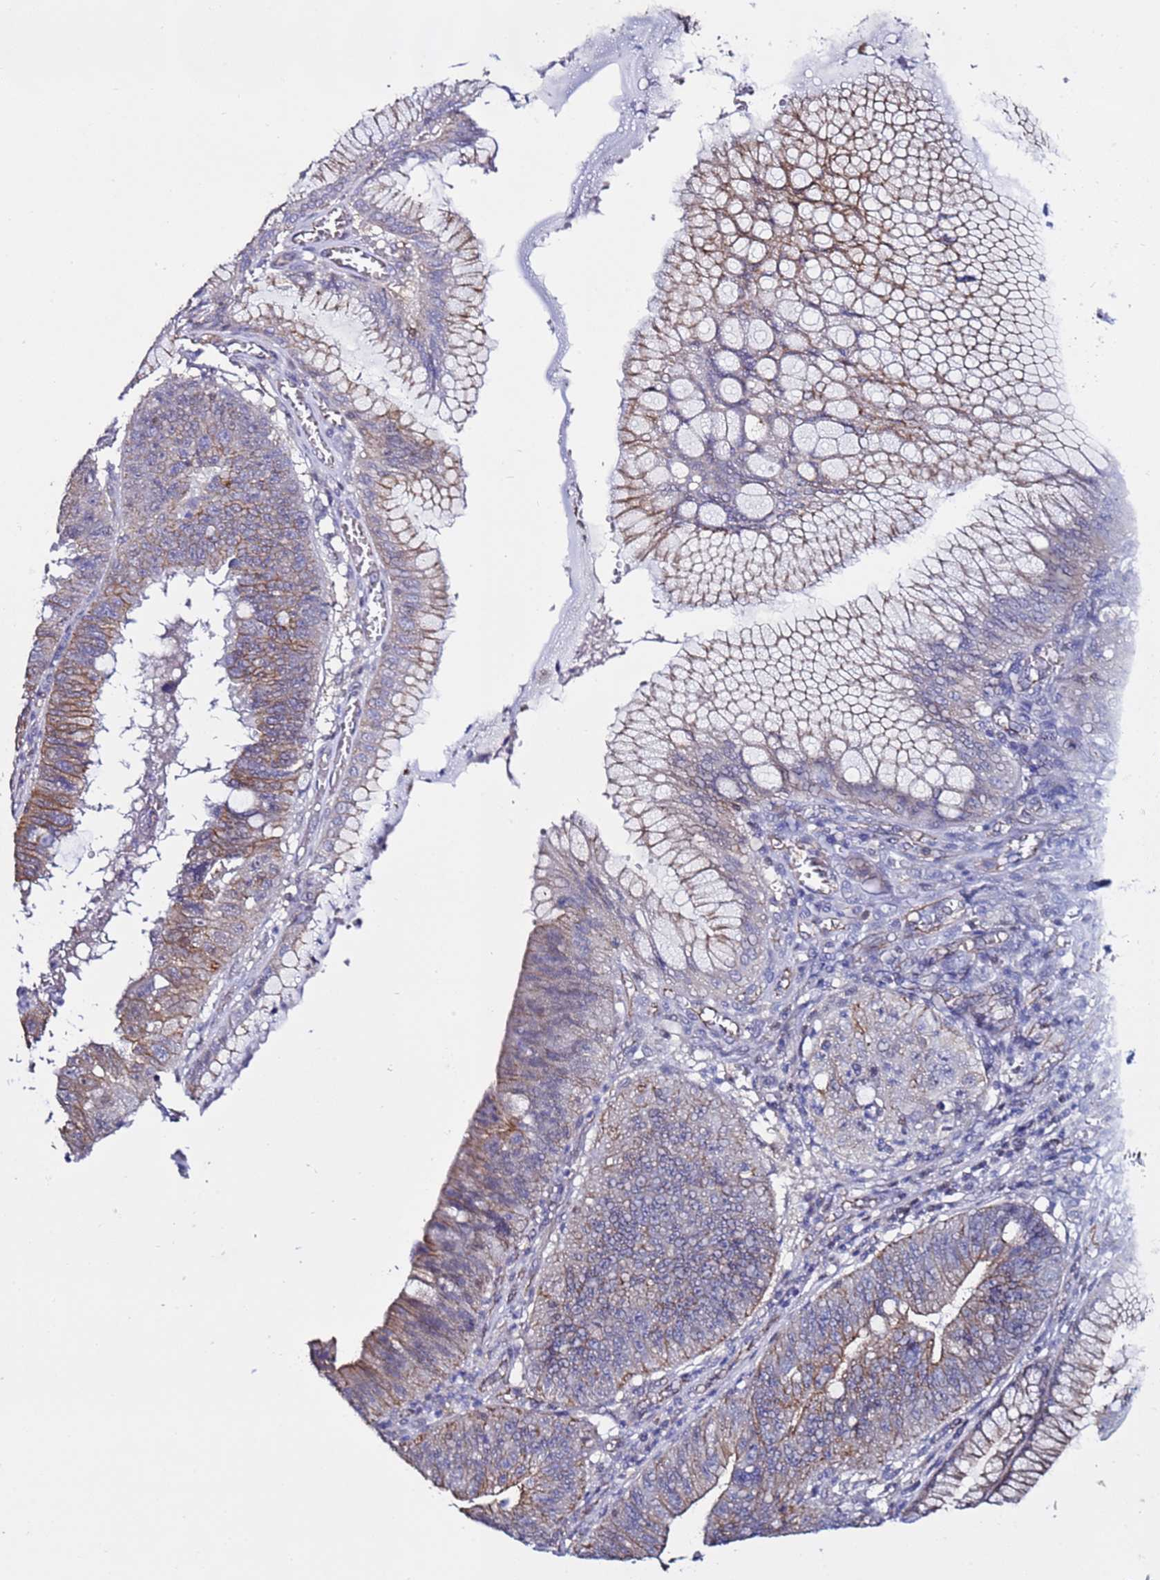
{"staining": {"intensity": "moderate", "quantity": "25%-75%", "location": "cytoplasmic/membranous"}, "tissue": "stomach cancer", "cell_type": "Tumor cells", "image_type": "cancer", "snomed": [{"axis": "morphology", "description": "Adenocarcinoma, NOS"}, {"axis": "topography", "description": "Stomach"}], "caption": "Immunohistochemistry micrograph of neoplastic tissue: stomach cancer (adenocarcinoma) stained using immunohistochemistry (IHC) shows medium levels of moderate protein expression localized specifically in the cytoplasmic/membranous of tumor cells, appearing as a cytoplasmic/membranous brown color.", "gene": "TENM3", "patient": {"sex": "male", "age": 59}}